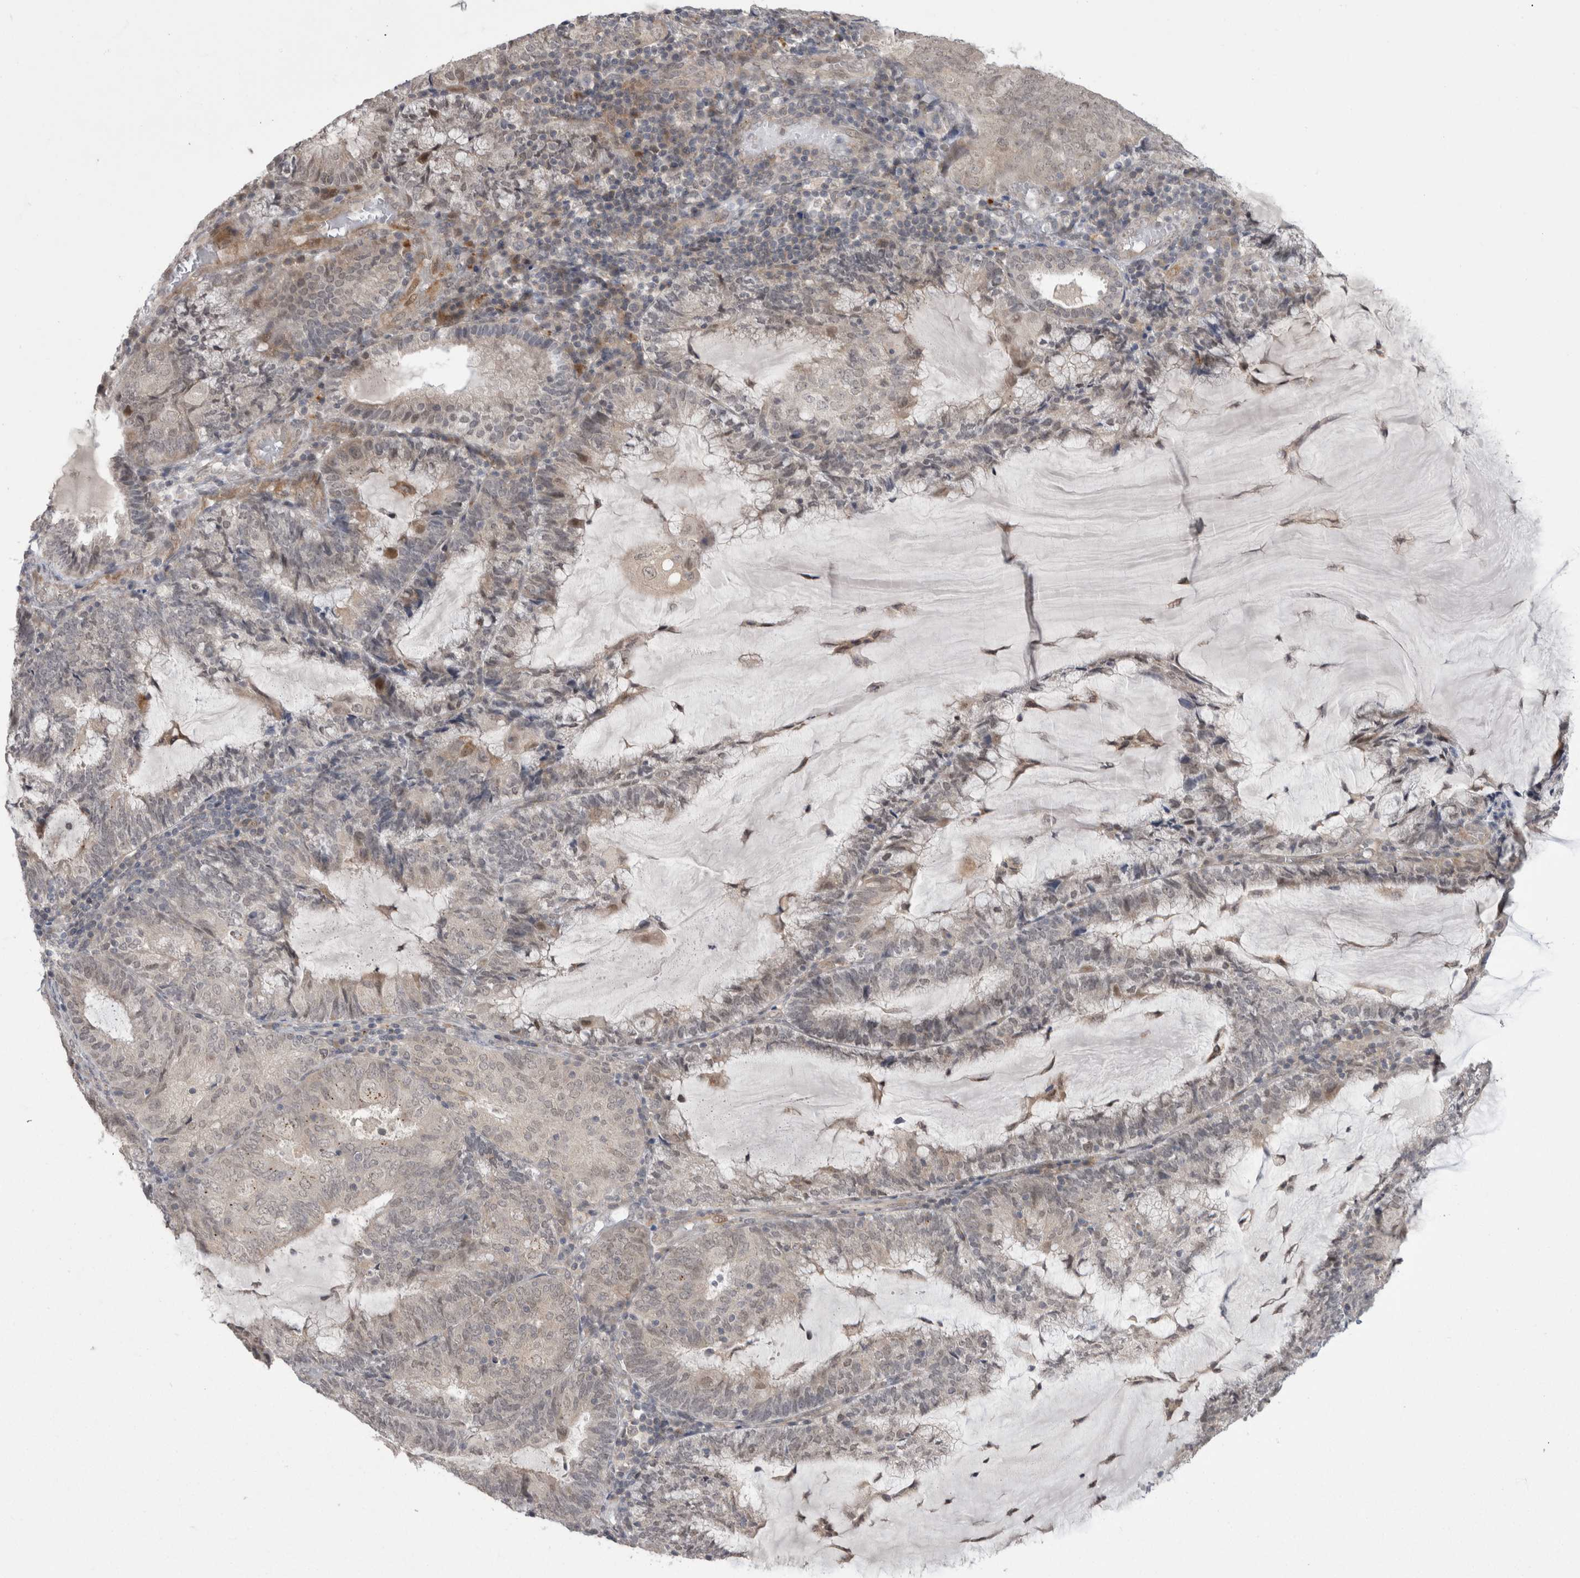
{"staining": {"intensity": "weak", "quantity": "<25%", "location": "cytoplasmic/membranous,nuclear"}, "tissue": "endometrial cancer", "cell_type": "Tumor cells", "image_type": "cancer", "snomed": [{"axis": "morphology", "description": "Adenocarcinoma, NOS"}, {"axis": "topography", "description": "Endometrium"}], "caption": "IHC photomicrograph of endometrial adenocarcinoma stained for a protein (brown), which shows no staining in tumor cells.", "gene": "MTBP", "patient": {"sex": "female", "age": 81}}